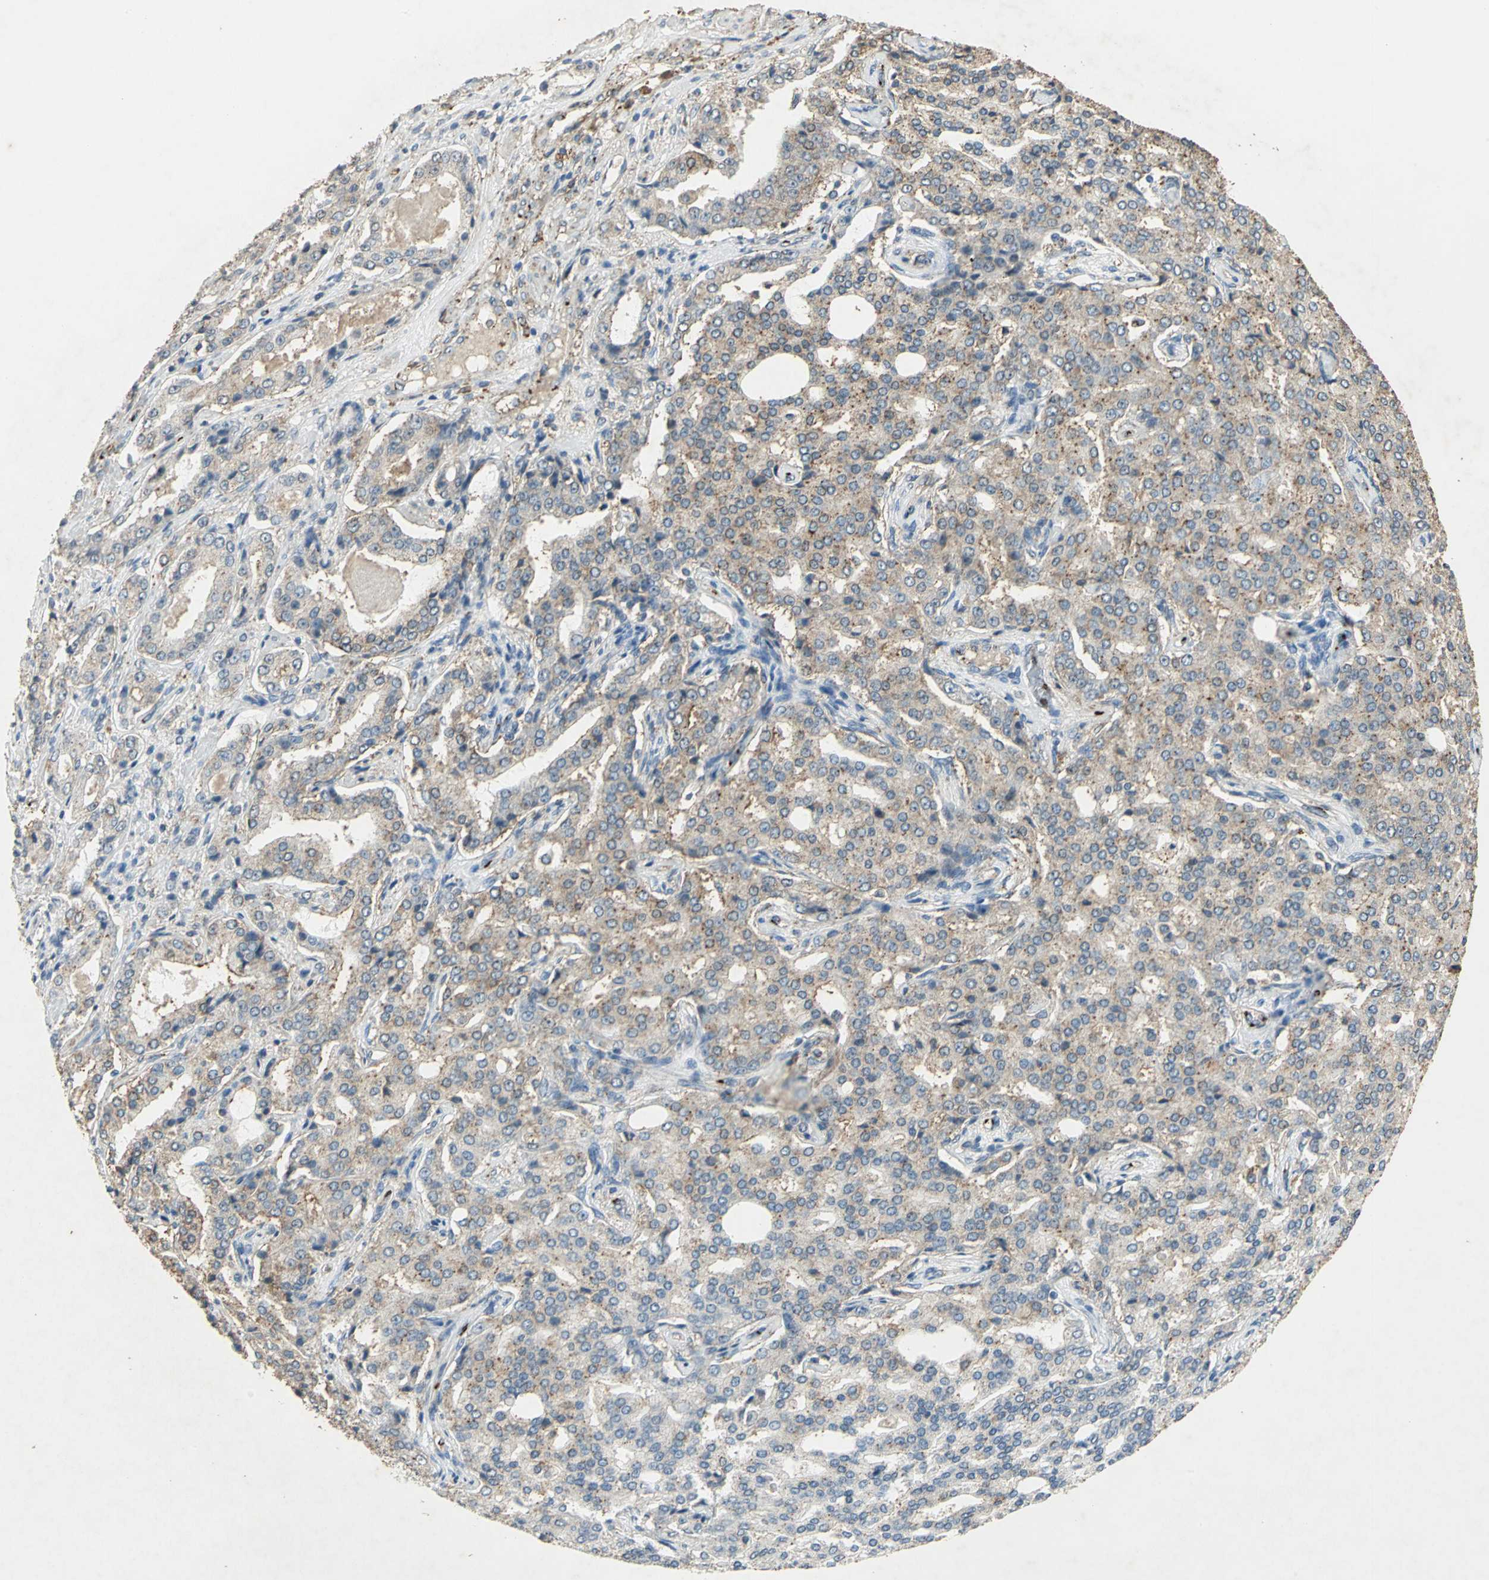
{"staining": {"intensity": "moderate", "quantity": "25%-75%", "location": "cytoplasmic/membranous"}, "tissue": "prostate cancer", "cell_type": "Tumor cells", "image_type": "cancer", "snomed": [{"axis": "morphology", "description": "Adenocarcinoma, High grade"}, {"axis": "topography", "description": "Prostate"}], "caption": "About 25%-75% of tumor cells in high-grade adenocarcinoma (prostate) display moderate cytoplasmic/membranous protein staining as visualized by brown immunohistochemical staining.", "gene": "CAMK2B", "patient": {"sex": "male", "age": 72}}